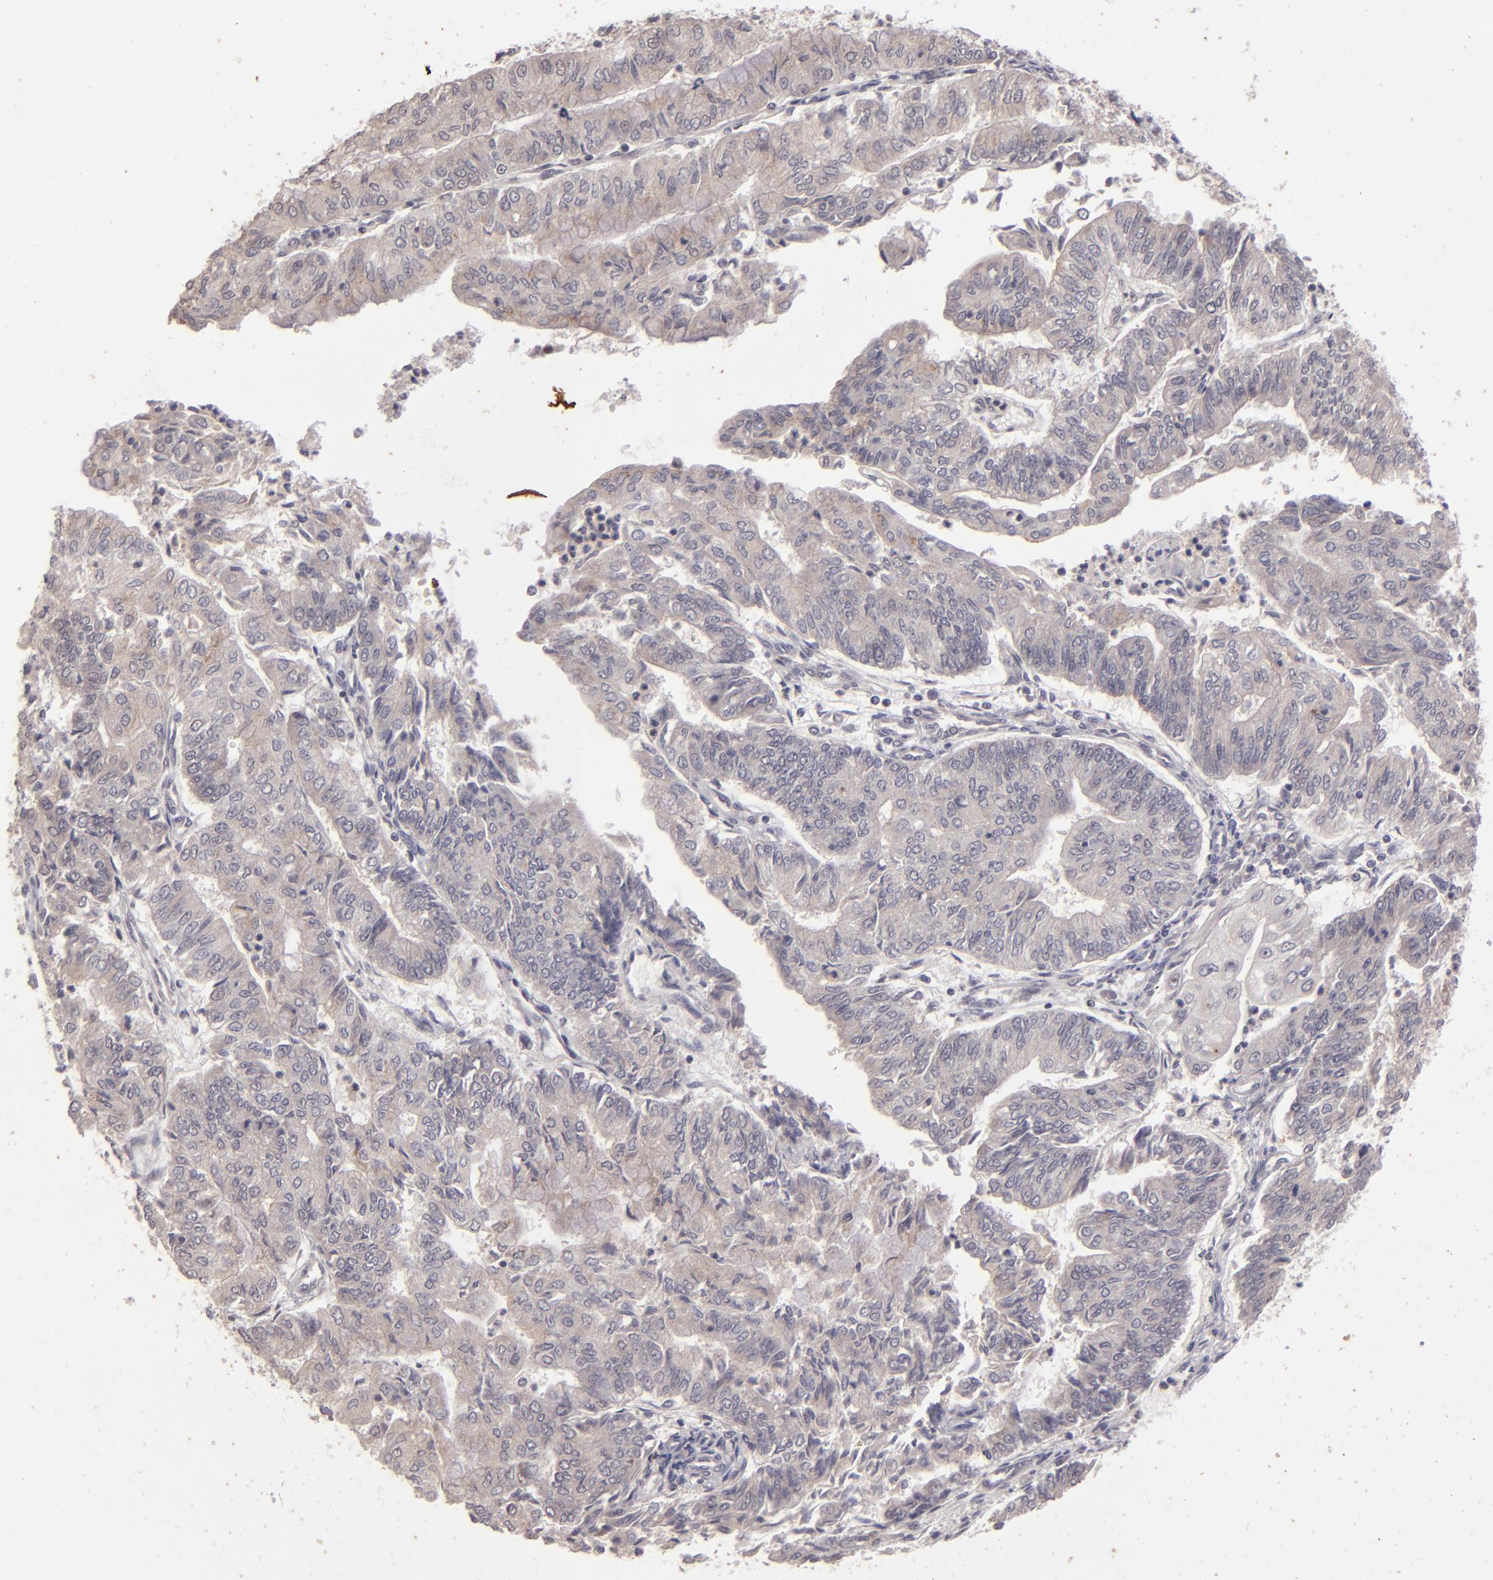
{"staining": {"intensity": "negative", "quantity": "none", "location": "none"}, "tissue": "endometrial cancer", "cell_type": "Tumor cells", "image_type": "cancer", "snomed": [{"axis": "morphology", "description": "Adenocarcinoma, NOS"}, {"axis": "topography", "description": "Endometrium"}], "caption": "Immunohistochemistry (IHC) histopathology image of human endometrial cancer stained for a protein (brown), which exhibits no positivity in tumor cells.", "gene": "DFFA", "patient": {"sex": "female", "age": 59}}